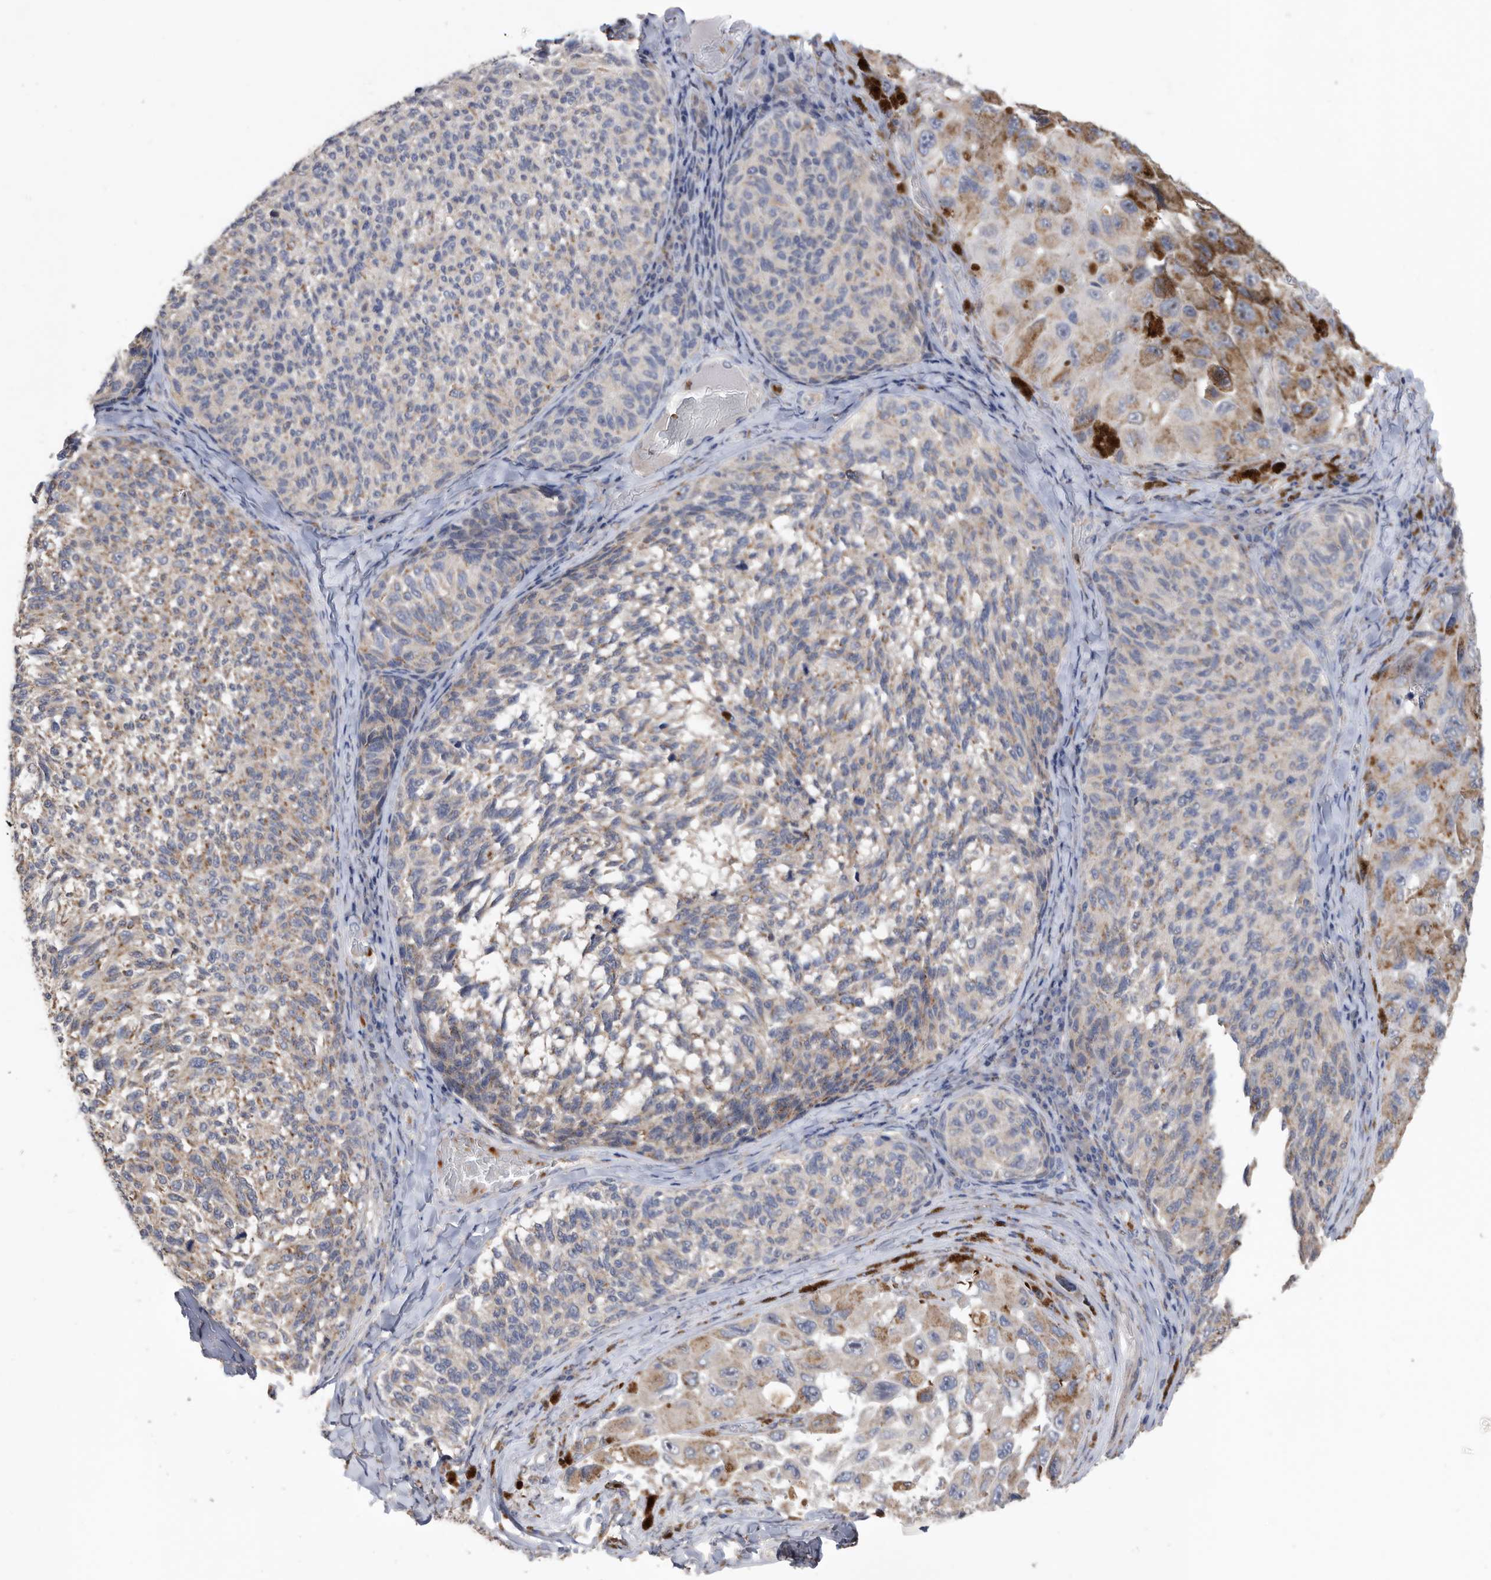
{"staining": {"intensity": "weak", "quantity": ">75%", "location": "cytoplasmic/membranous"}, "tissue": "melanoma", "cell_type": "Tumor cells", "image_type": "cancer", "snomed": [{"axis": "morphology", "description": "Malignant melanoma, NOS"}, {"axis": "topography", "description": "Skin"}], "caption": "Immunohistochemical staining of human malignant melanoma reveals low levels of weak cytoplasmic/membranous positivity in about >75% of tumor cells.", "gene": "CRISPLD2", "patient": {"sex": "female", "age": 73}}